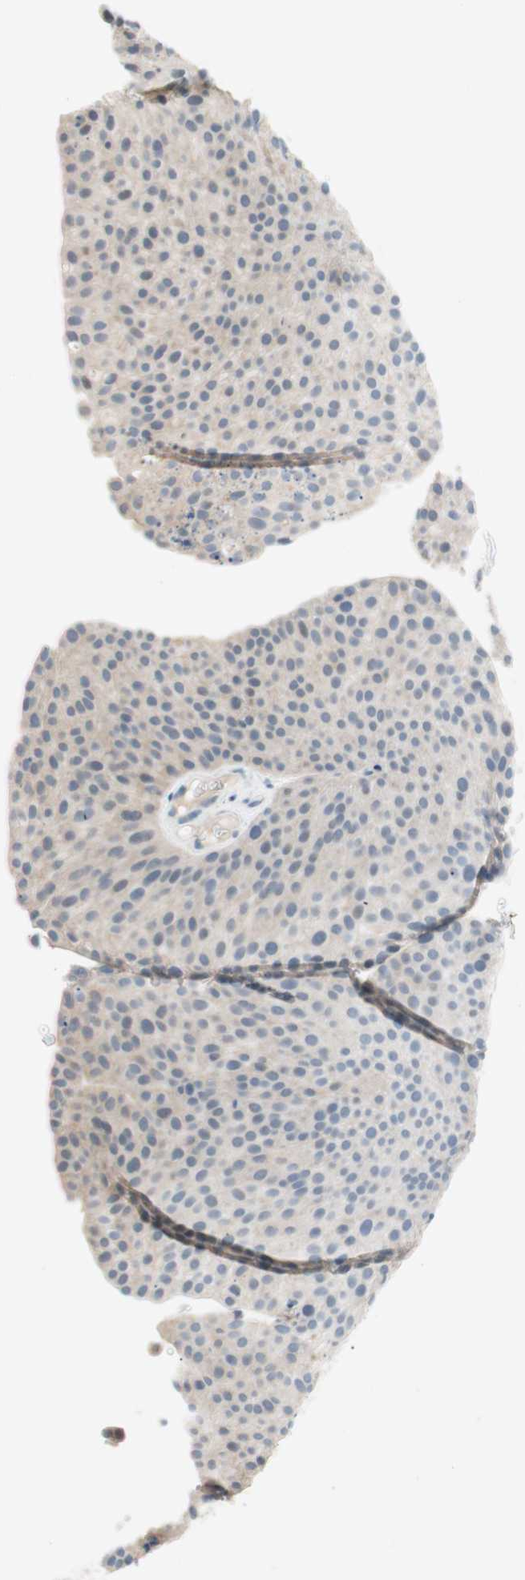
{"staining": {"intensity": "negative", "quantity": "none", "location": "none"}, "tissue": "urothelial cancer", "cell_type": "Tumor cells", "image_type": "cancer", "snomed": [{"axis": "morphology", "description": "Urothelial carcinoma, Low grade"}, {"axis": "topography", "description": "Smooth muscle"}, {"axis": "topography", "description": "Urinary bladder"}], "caption": "Immunohistochemical staining of urothelial cancer demonstrates no significant positivity in tumor cells.", "gene": "PDZK1", "patient": {"sex": "male", "age": 60}}